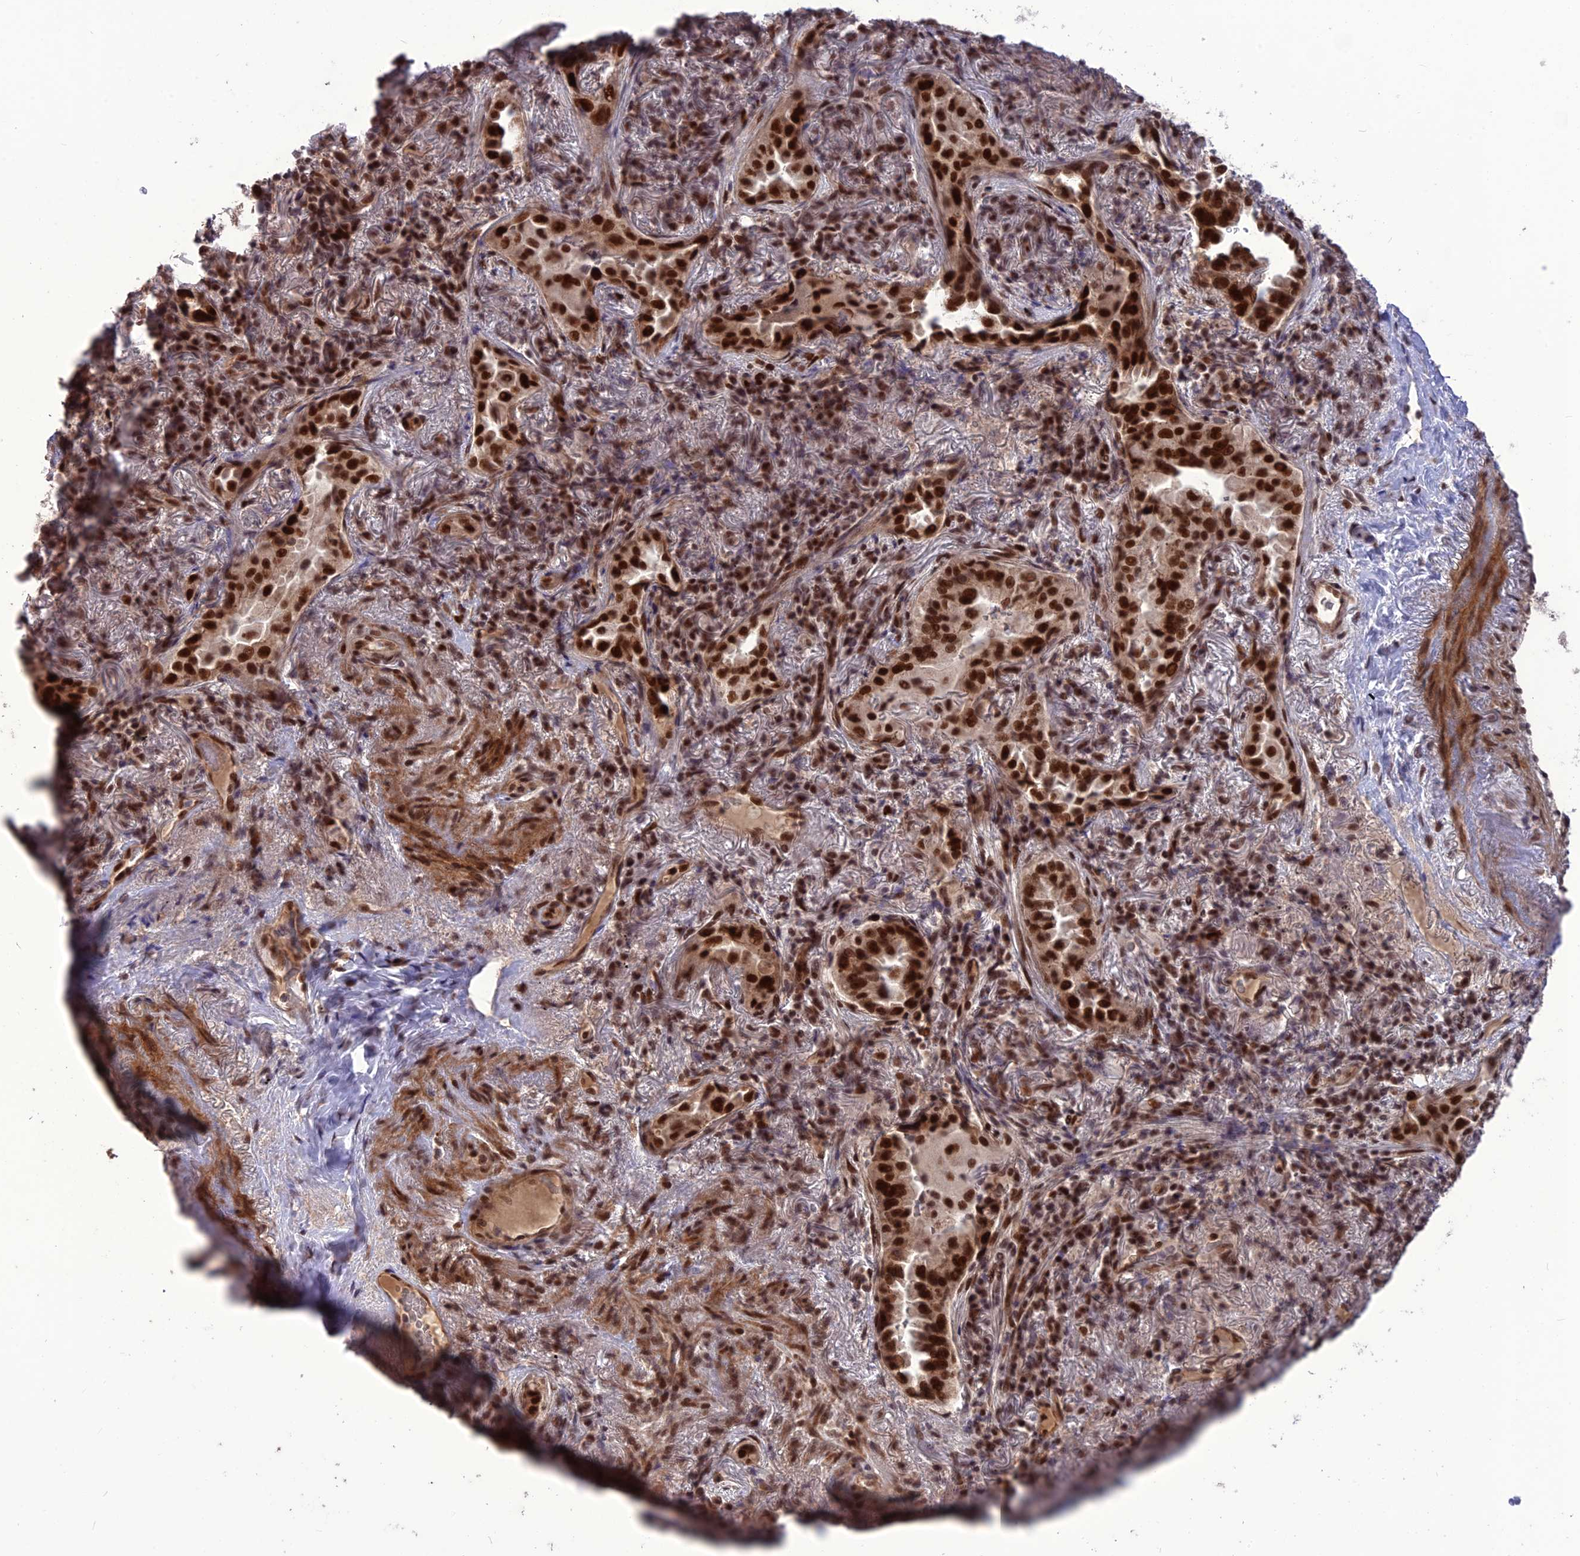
{"staining": {"intensity": "strong", "quantity": ">75%", "location": "nuclear"}, "tissue": "lung cancer", "cell_type": "Tumor cells", "image_type": "cancer", "snomed": [{"axis": "morphology", "description": "Adenocarcinoma, NOS"}, {"axis": "topography", "description": "Lung"}], "caption": "Immunohistochemical staining of lung cancer (adenocarcinoma) shows high levels of strong nuclear staining in about >75% of tumor cells.", "gene": "DIS3", "patient": {"sex": "female", "age": 69}}